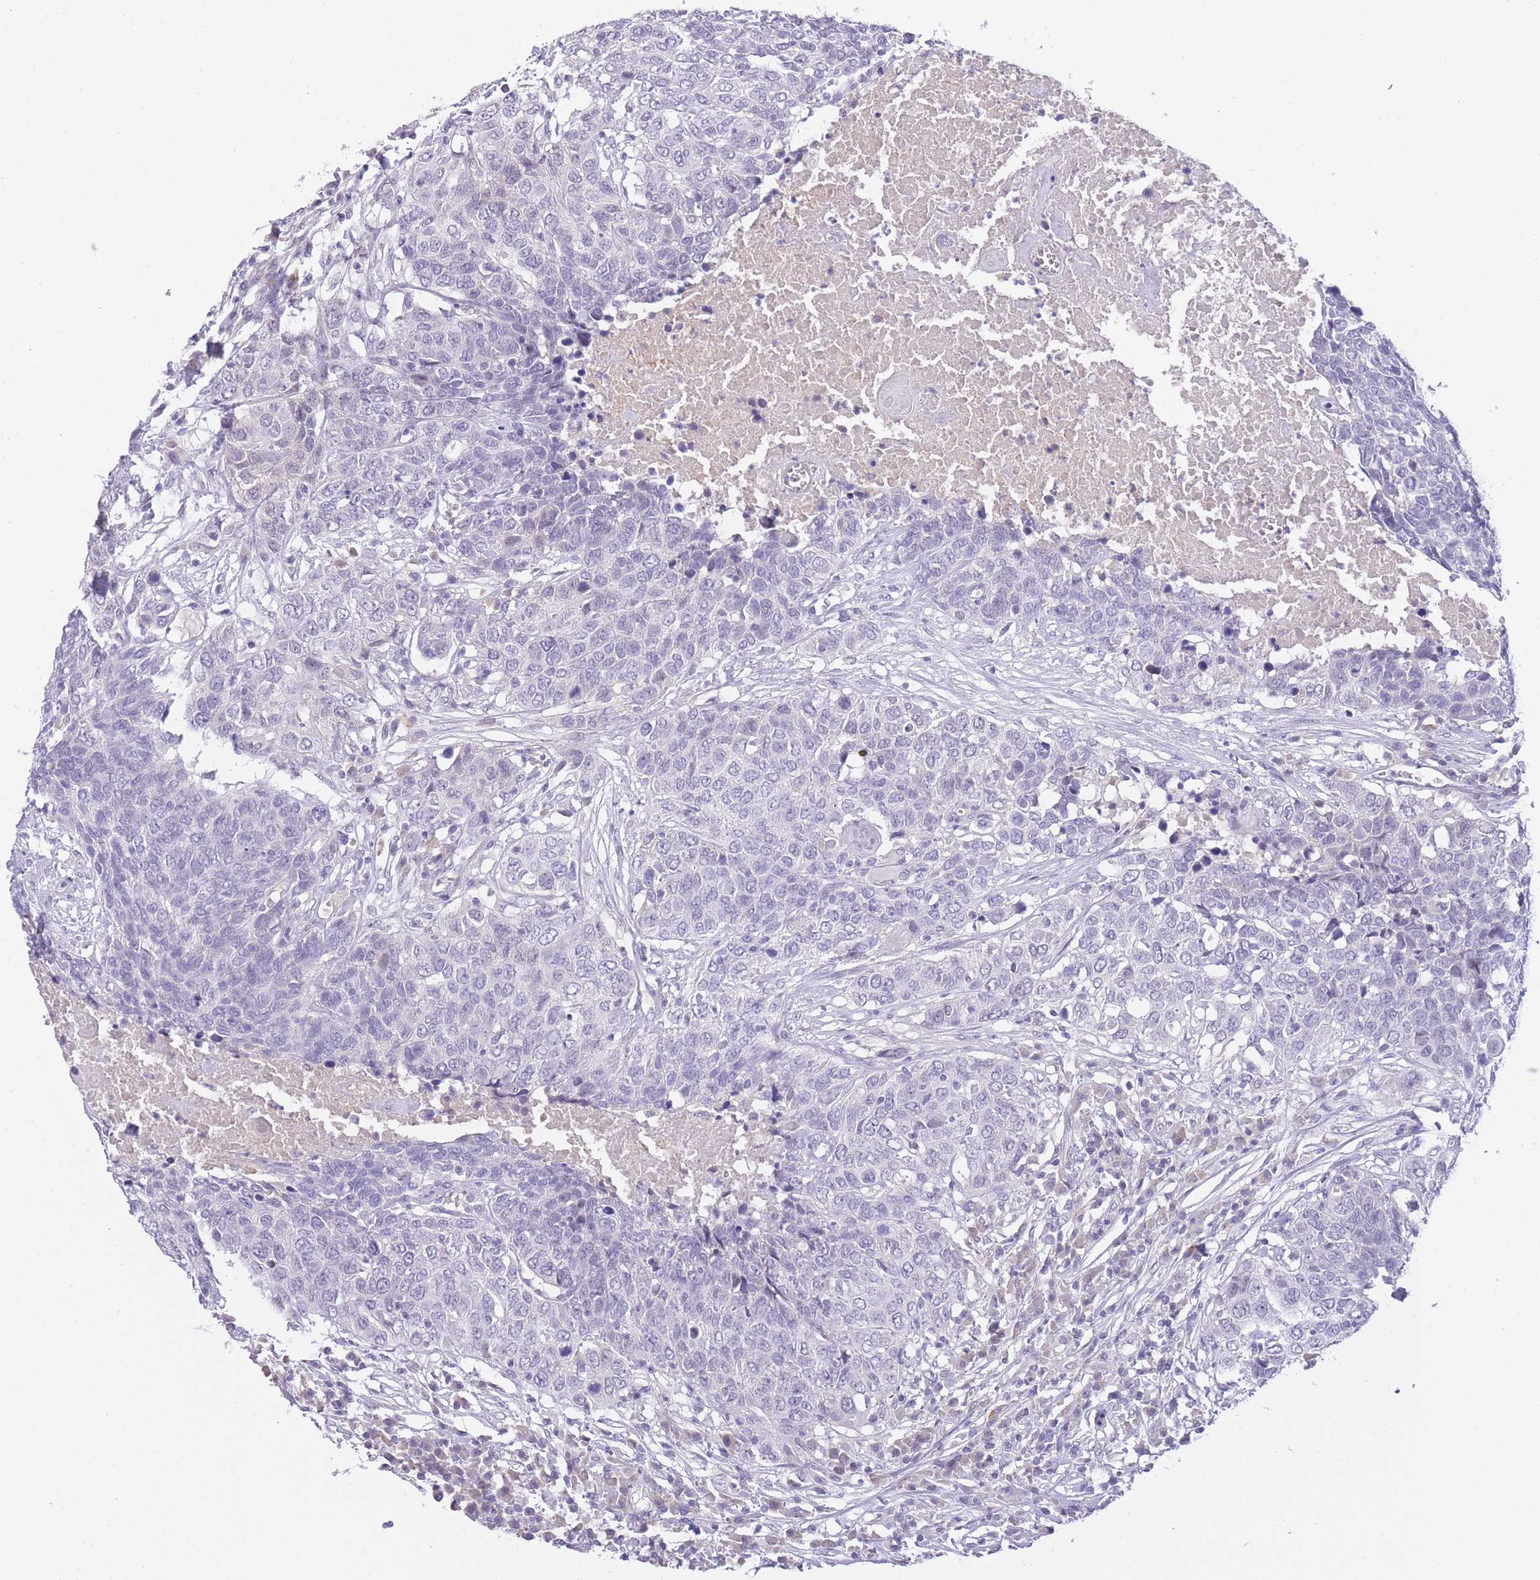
{"staining": {"intensity": "negative", "quantity": "none", "location": "none"}, "tissue": "head and neck cancer", "cell_type": "Tumor cells", "image_type": "cancer", "snomed": [{"axis": "morphology", "description": "Squamous cell carcinoma, NOS"}, {"axis": "topography", "description": "Head-Neck"}], "caption": "High power microscopy micrograph of an immunohistochemistry histopathology image of head and neck squamous cell carcinoma, revealing no significant expression in tumor cells.", "gene": "PRR23B", "patient": {"sex": "male", "age": 66}}